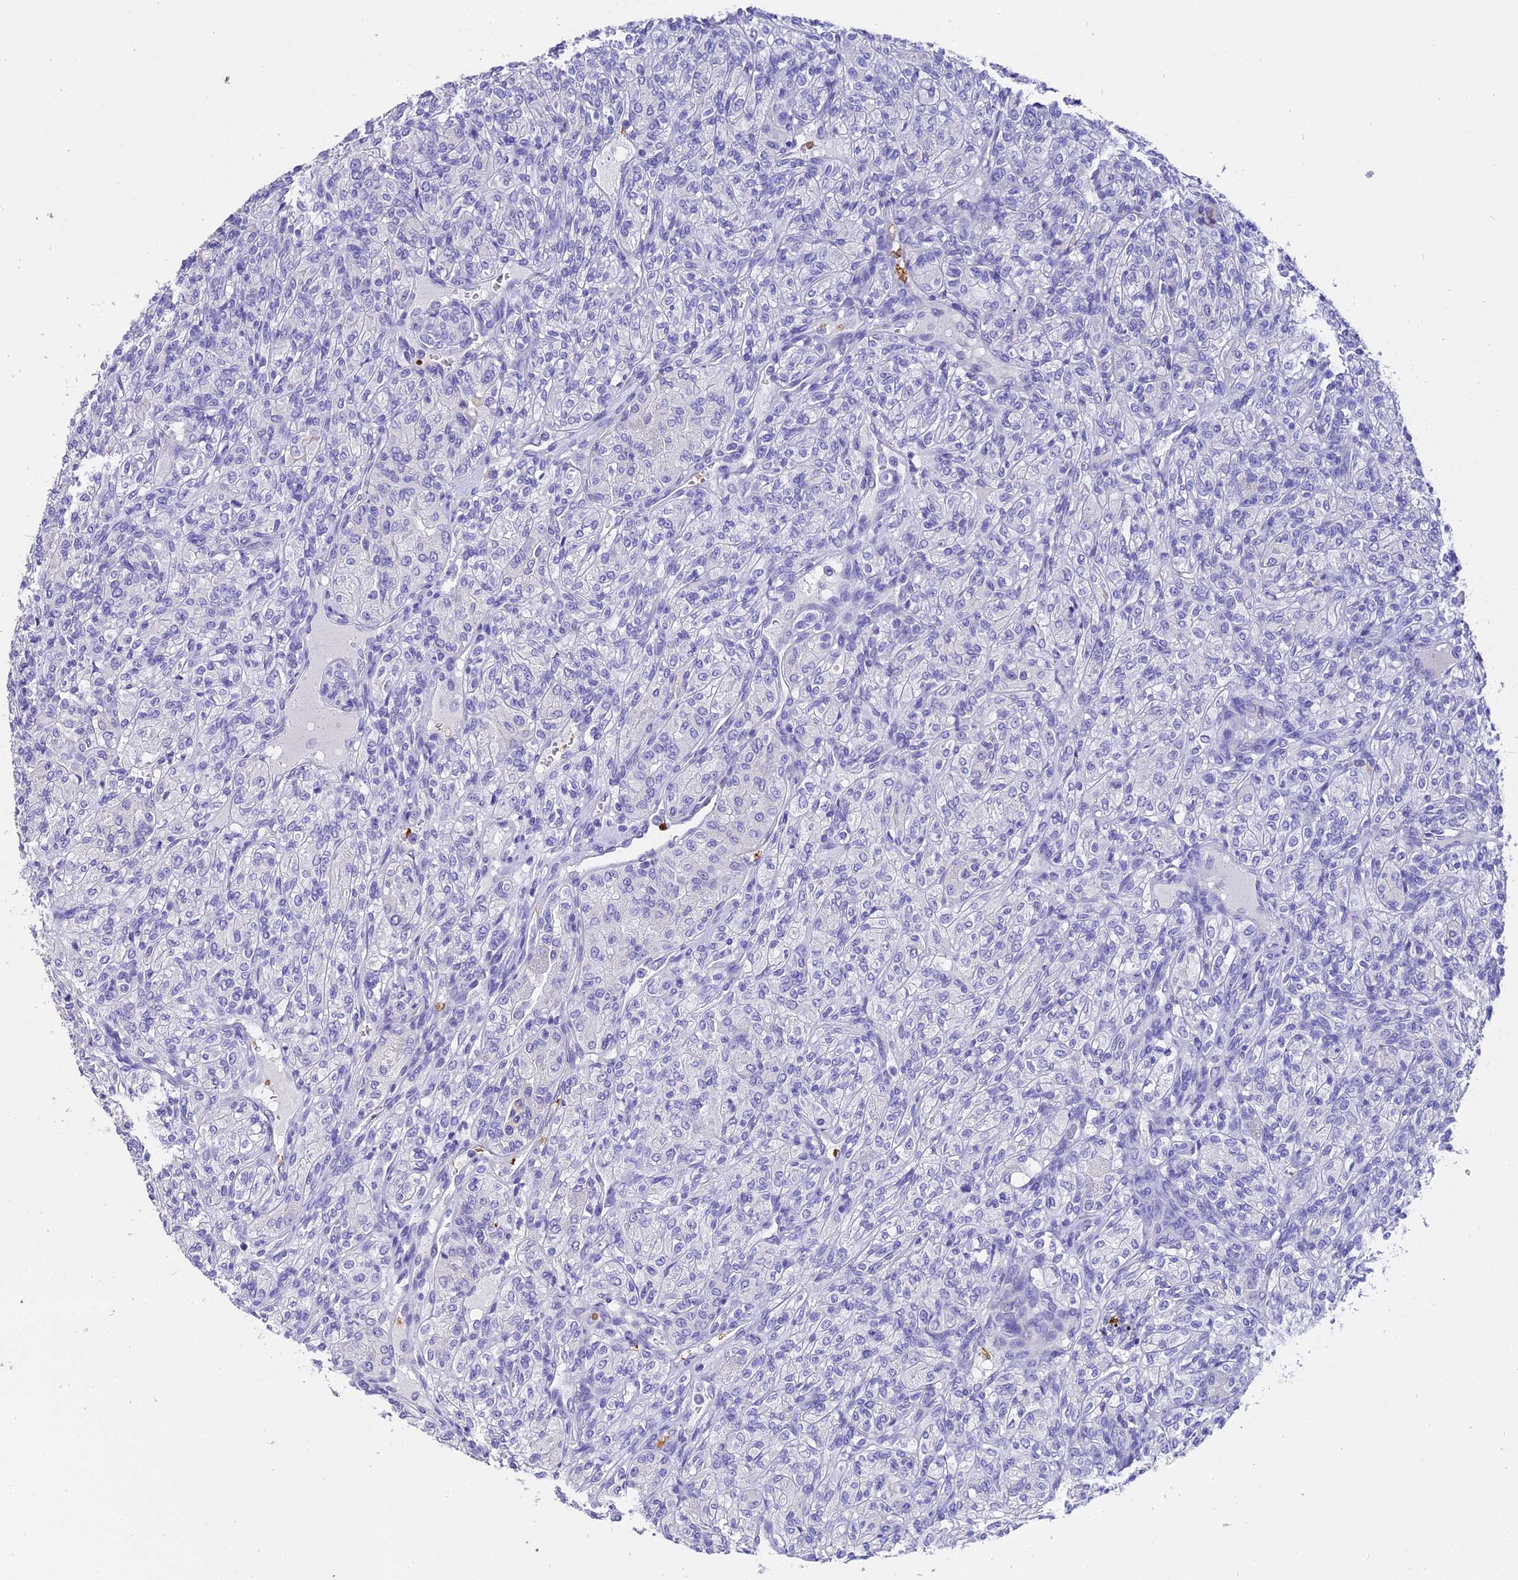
{"staining": {"intensity": "negative", "quantity": "none", "location": "none"}, "tissue": "renal cancer", "cell_type": "Tumor cells", "image_type": "cancer", "snomed": [{"axis": "morphology", "description": "Adenocarcinoma, NOS"}, {"axis": "topography", "description": "Kidney"}], "caption": "DAB immunohistochemical staining of human adenocarcinoma (renal) shows no significant positivity in tumor cells. (Immunohistochemistry, brightfield microscopy, high magnification).", "gene": "TNNC2", "patient": {"sex": "male", "age": 77}}